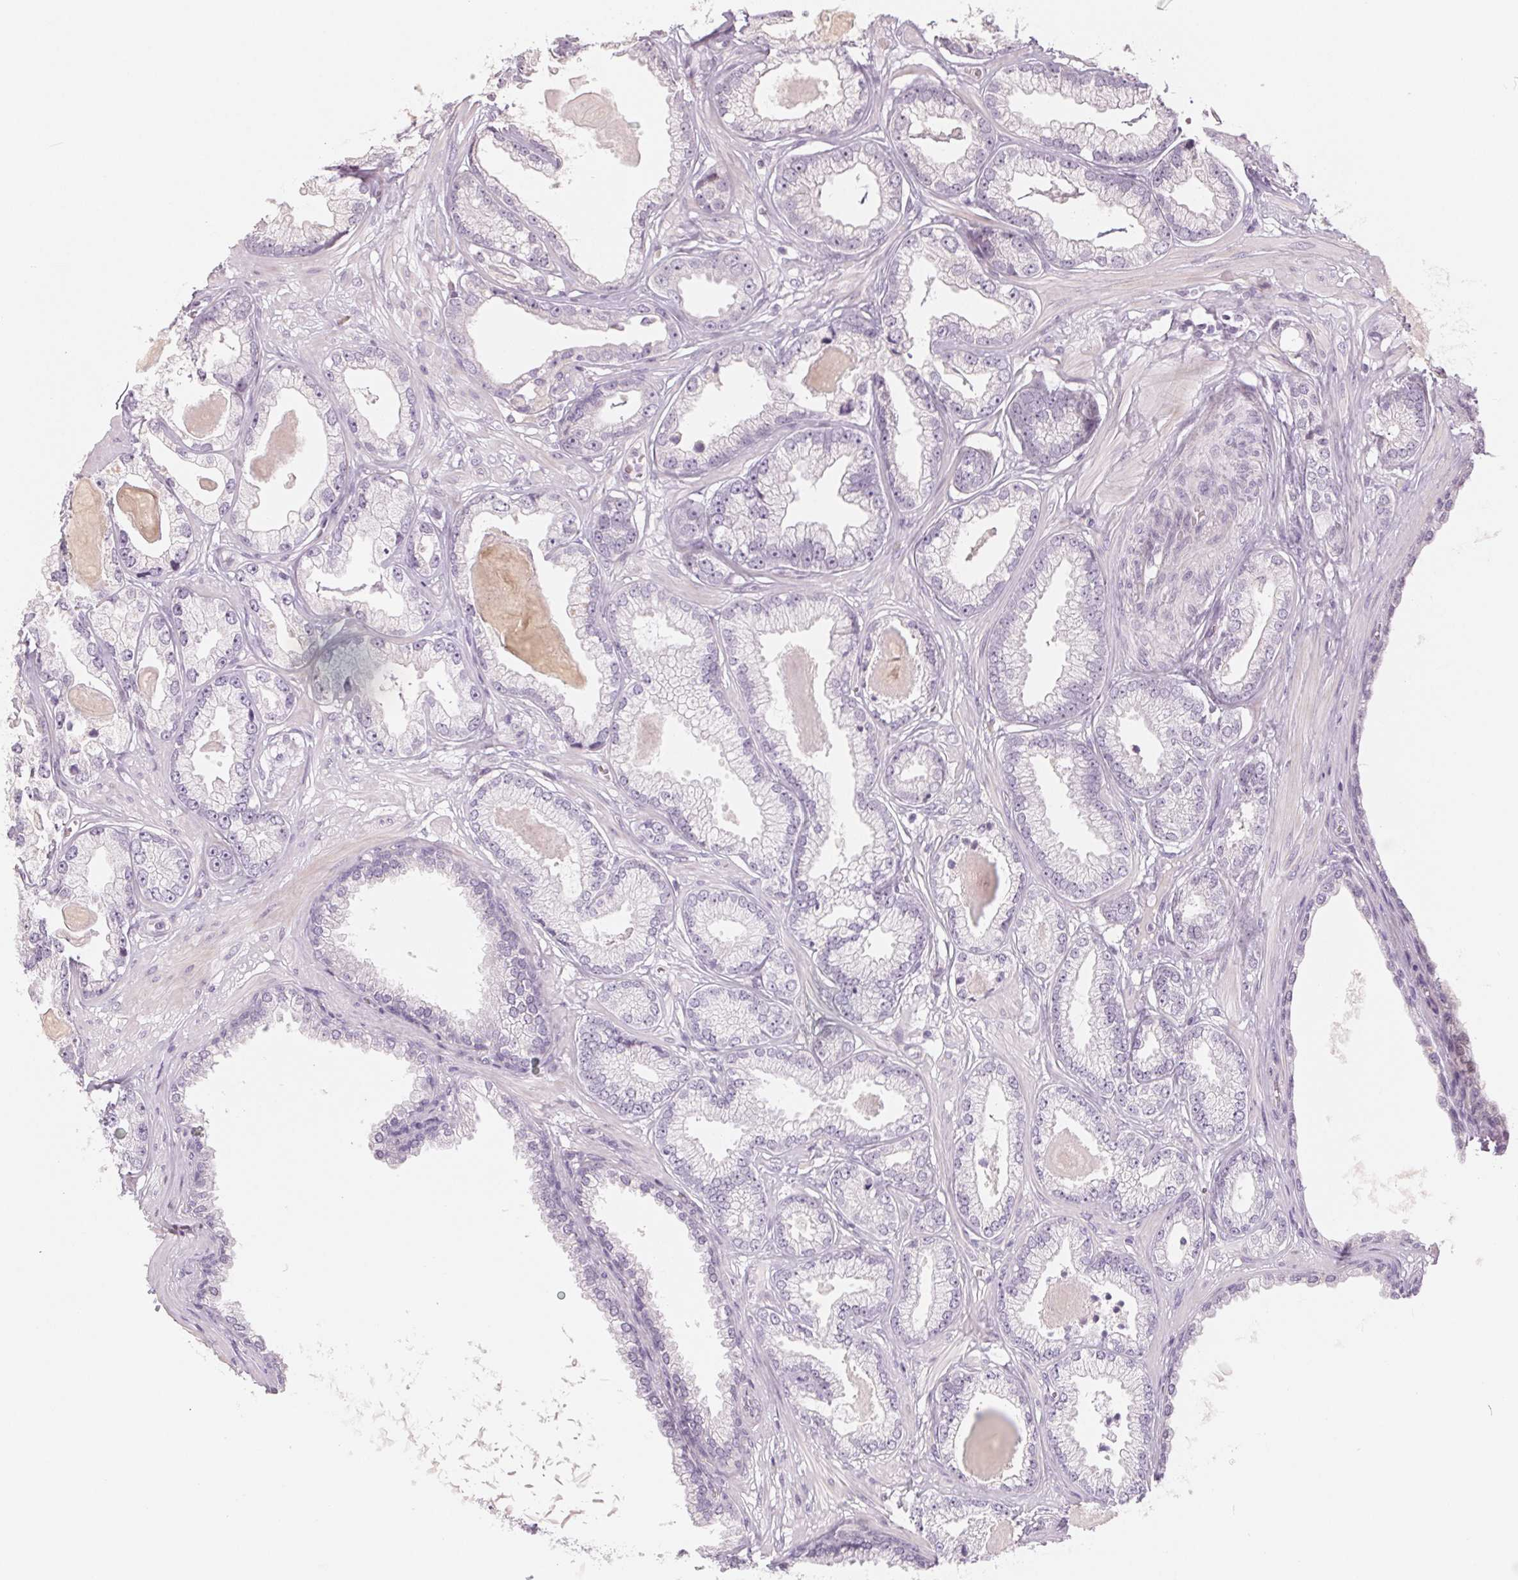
{"staining": {"intensity": "negative", "quantity": "none", "location": "none"}, "tissue": "prostate cancer", "cell_type": "Tumor cells", "image_type": "cancer", "snomed": [{"axis": "morphology", "description": "Adenocarcinoma, Low grade"}, {"axis": "topography", "description": "Prostate"}], "caption": "Immunohistochemistry image of low-grade adenocarcinoma (prostate) stained for a protein (brown), which displays no staining in tumor cells.", "gene": "ZBBX", "patient": {"sex": "male", "age": 64}}